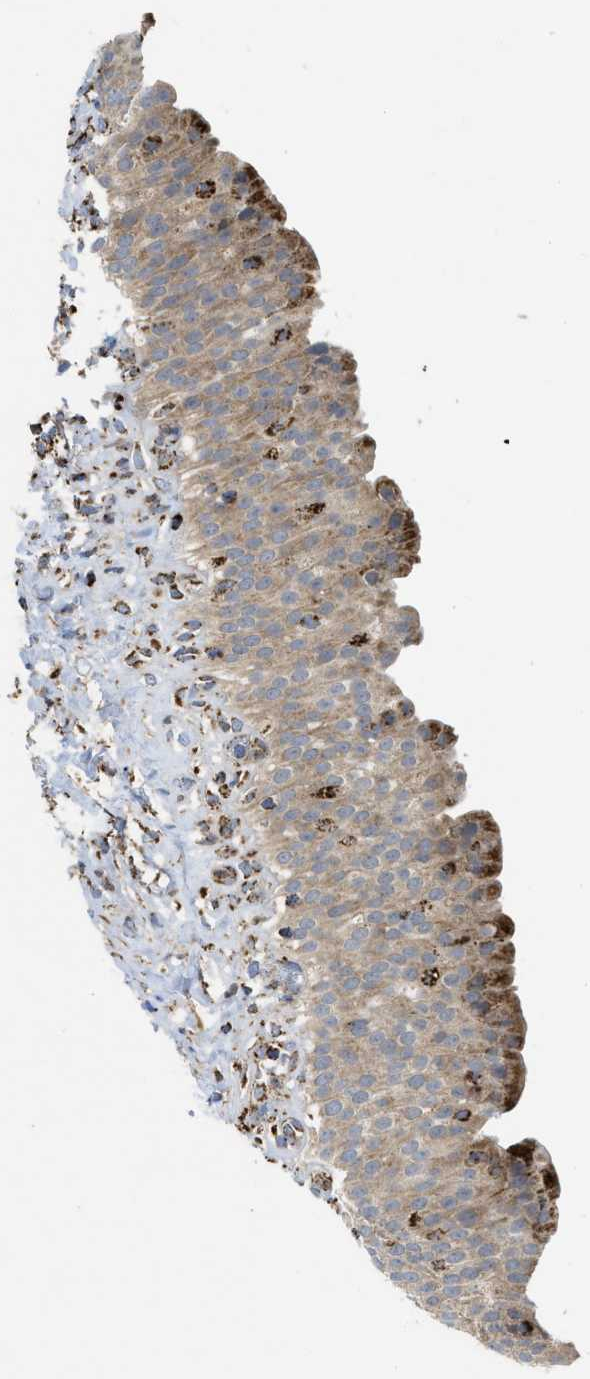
{"staining": {"intensity": "moderate", "quantity": ">75%", "location": "cytoplasmic/membranous"}, "tissue": "urinary bladder", "cell_type": "Urothelial cells", "image_type": "normal", "snomed": [{"axis": "morphology", "description": "Normal tissue, NOS"}, {"axis": "topography", "description": "Urinary bladder"}], "caption": "A high-resolution photomicrograph shows IHC staining of unremarkable urinary bladder, which demonstrates moderate cytoplasmic/membranous staining in approximately >75% of urothelial cells.", "gene": "SQOR", "patient": {"sex": "female", "age": 79}}